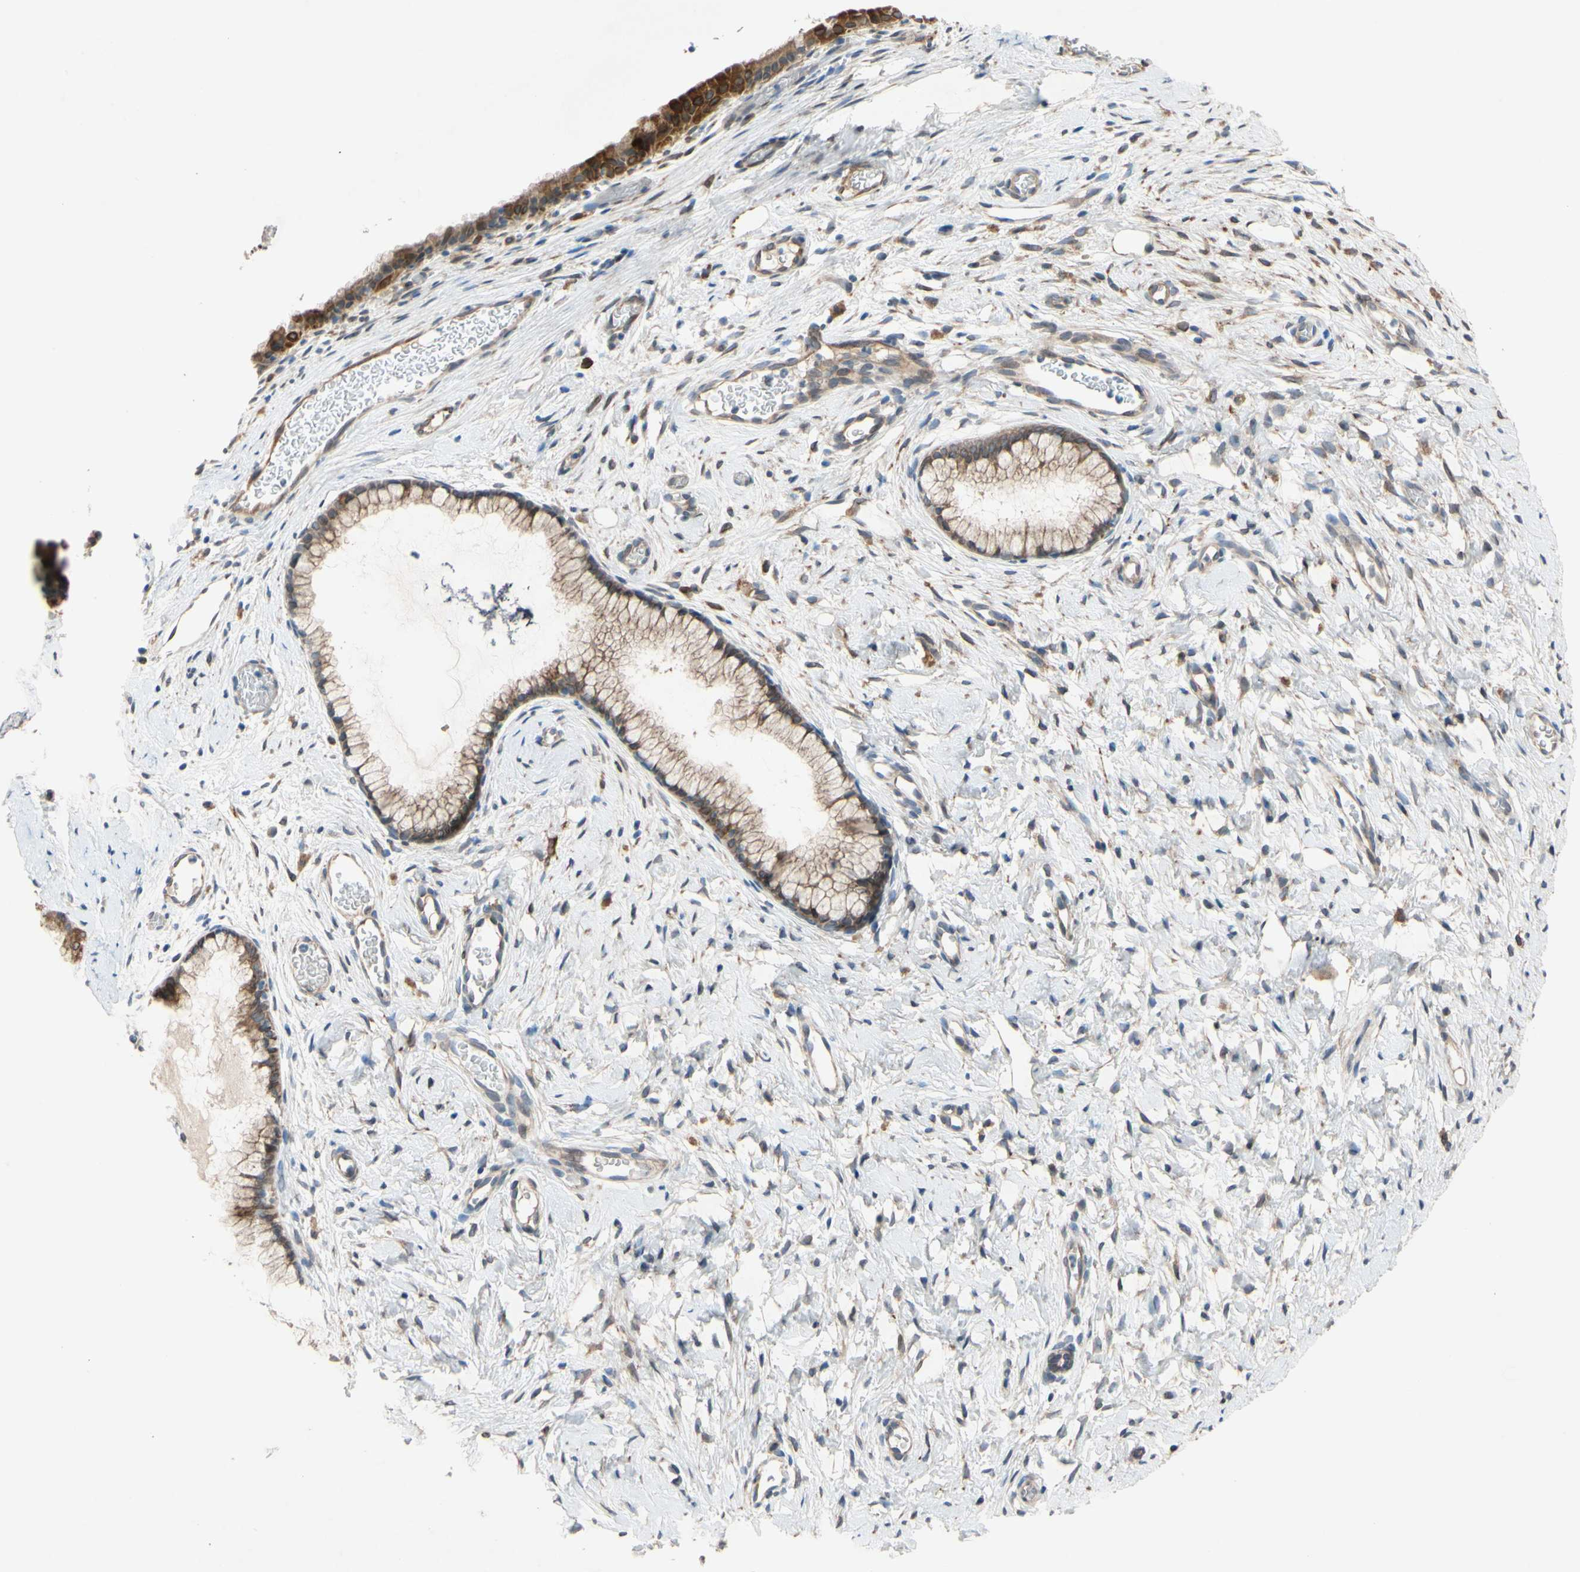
{"staining": {"intensity": "moderate", "quantity": ">75%", "location": "cytoplasmic/membranous"}, "tissue": "cervix", "cell_type": "Glandular cells", "image_type": "normal", "snomed": [{"axis": "morphology", "description": "Normal tissue, NOS"}, {"axis": "topography", "description": "Cervix"}], "caption": "Protein expression analysis of unremarkable human cervix reveals moderate cytoplasmic/membranous positivity in about >75% of glandular cells.", "gene": "PRXL2A", "patient": {"sex": "female", "age": 65}}